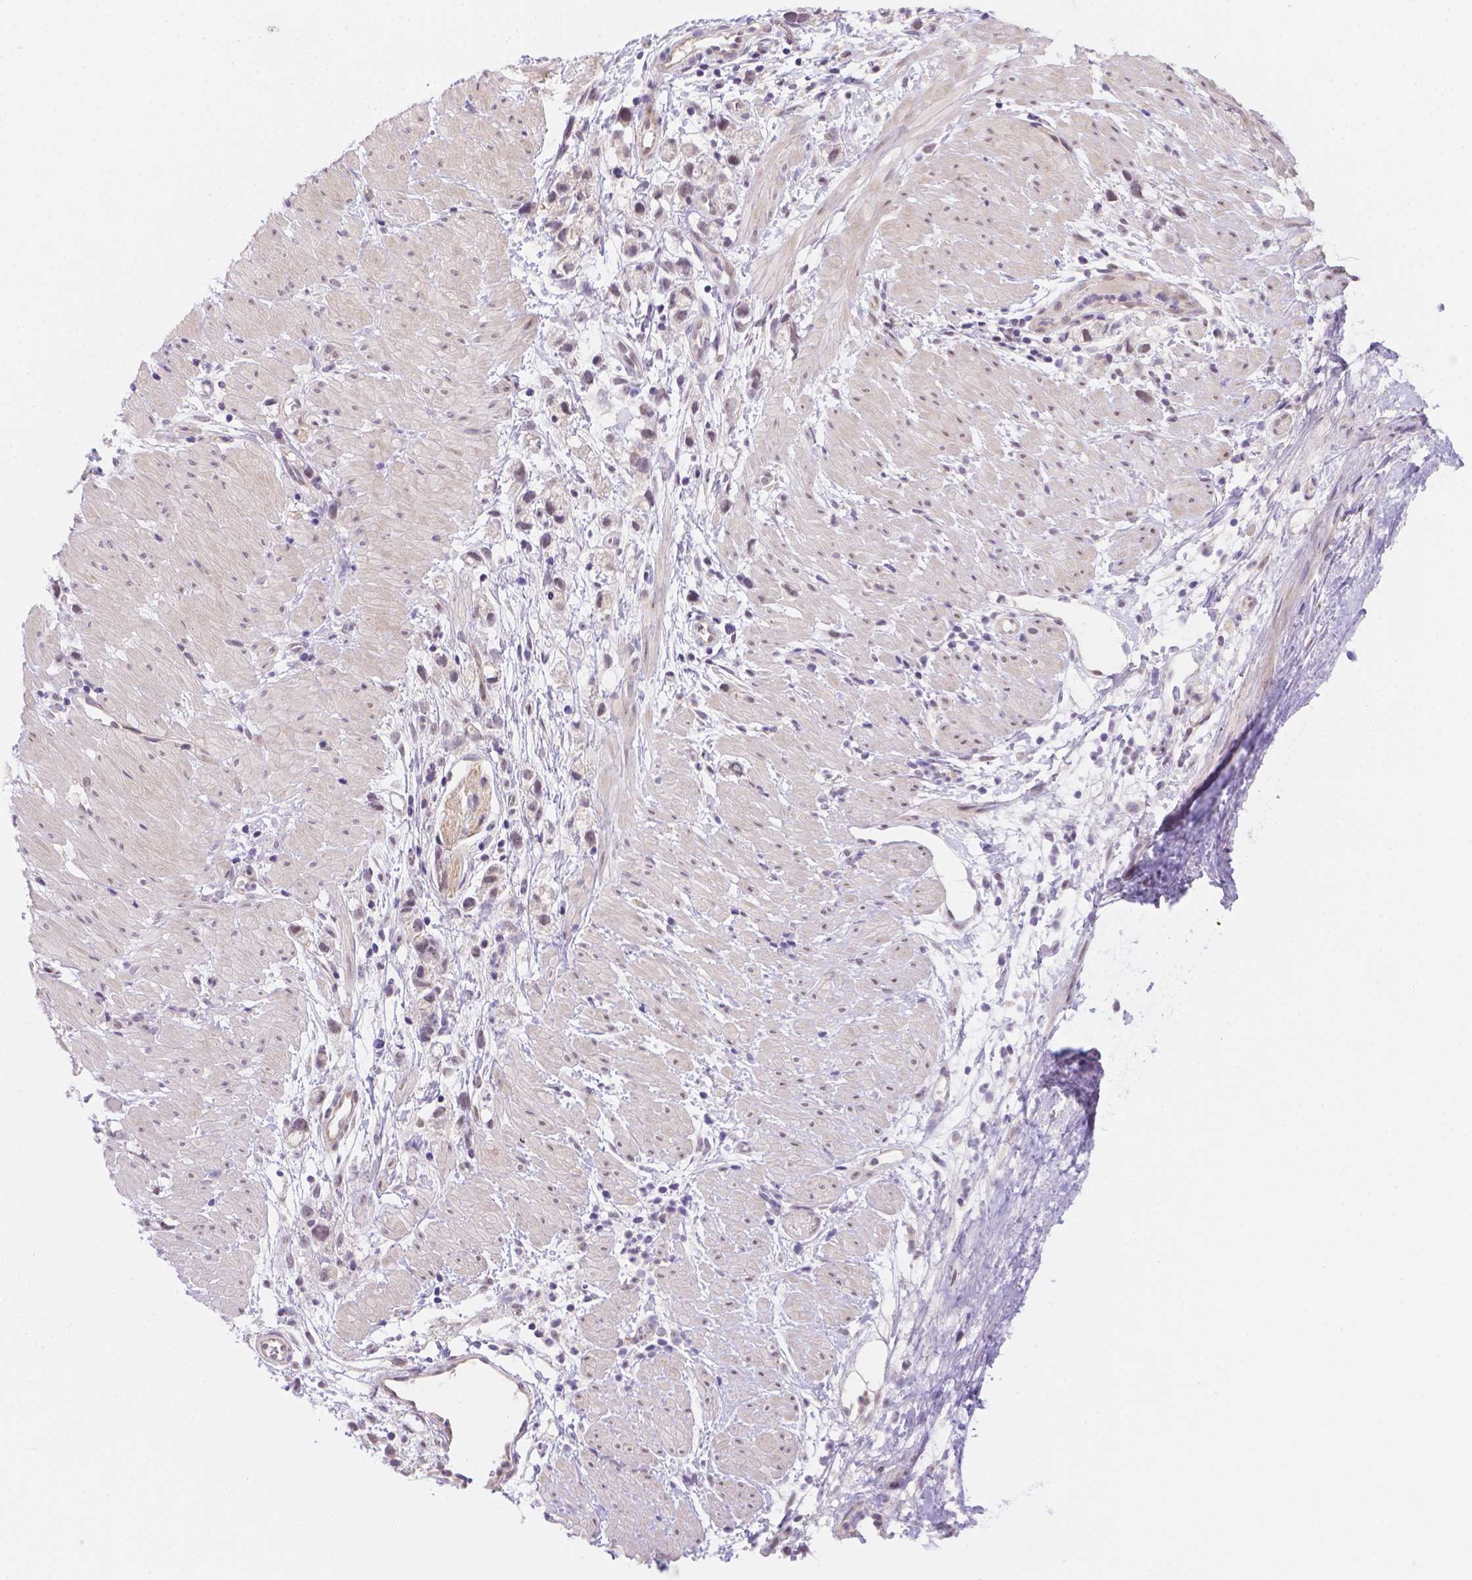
{"staining": {"intensity": "negative", "quantity": "none", "location": "none"}, "tissue": "stomach cancer", "cell_type": "Tumor cells", "image_type": "cancer", "snomed": [{"axis": "morphology", "description": "Adenocarcinoma, NOS"}, {"axis": "topography", "description": "Stomach"}], "caption": "IHC of adenocarcinoma (stomach) reveals no staining in tumor cells.", "gene": "NXPE2", "patient": {"sex": "female", "age": 59}}